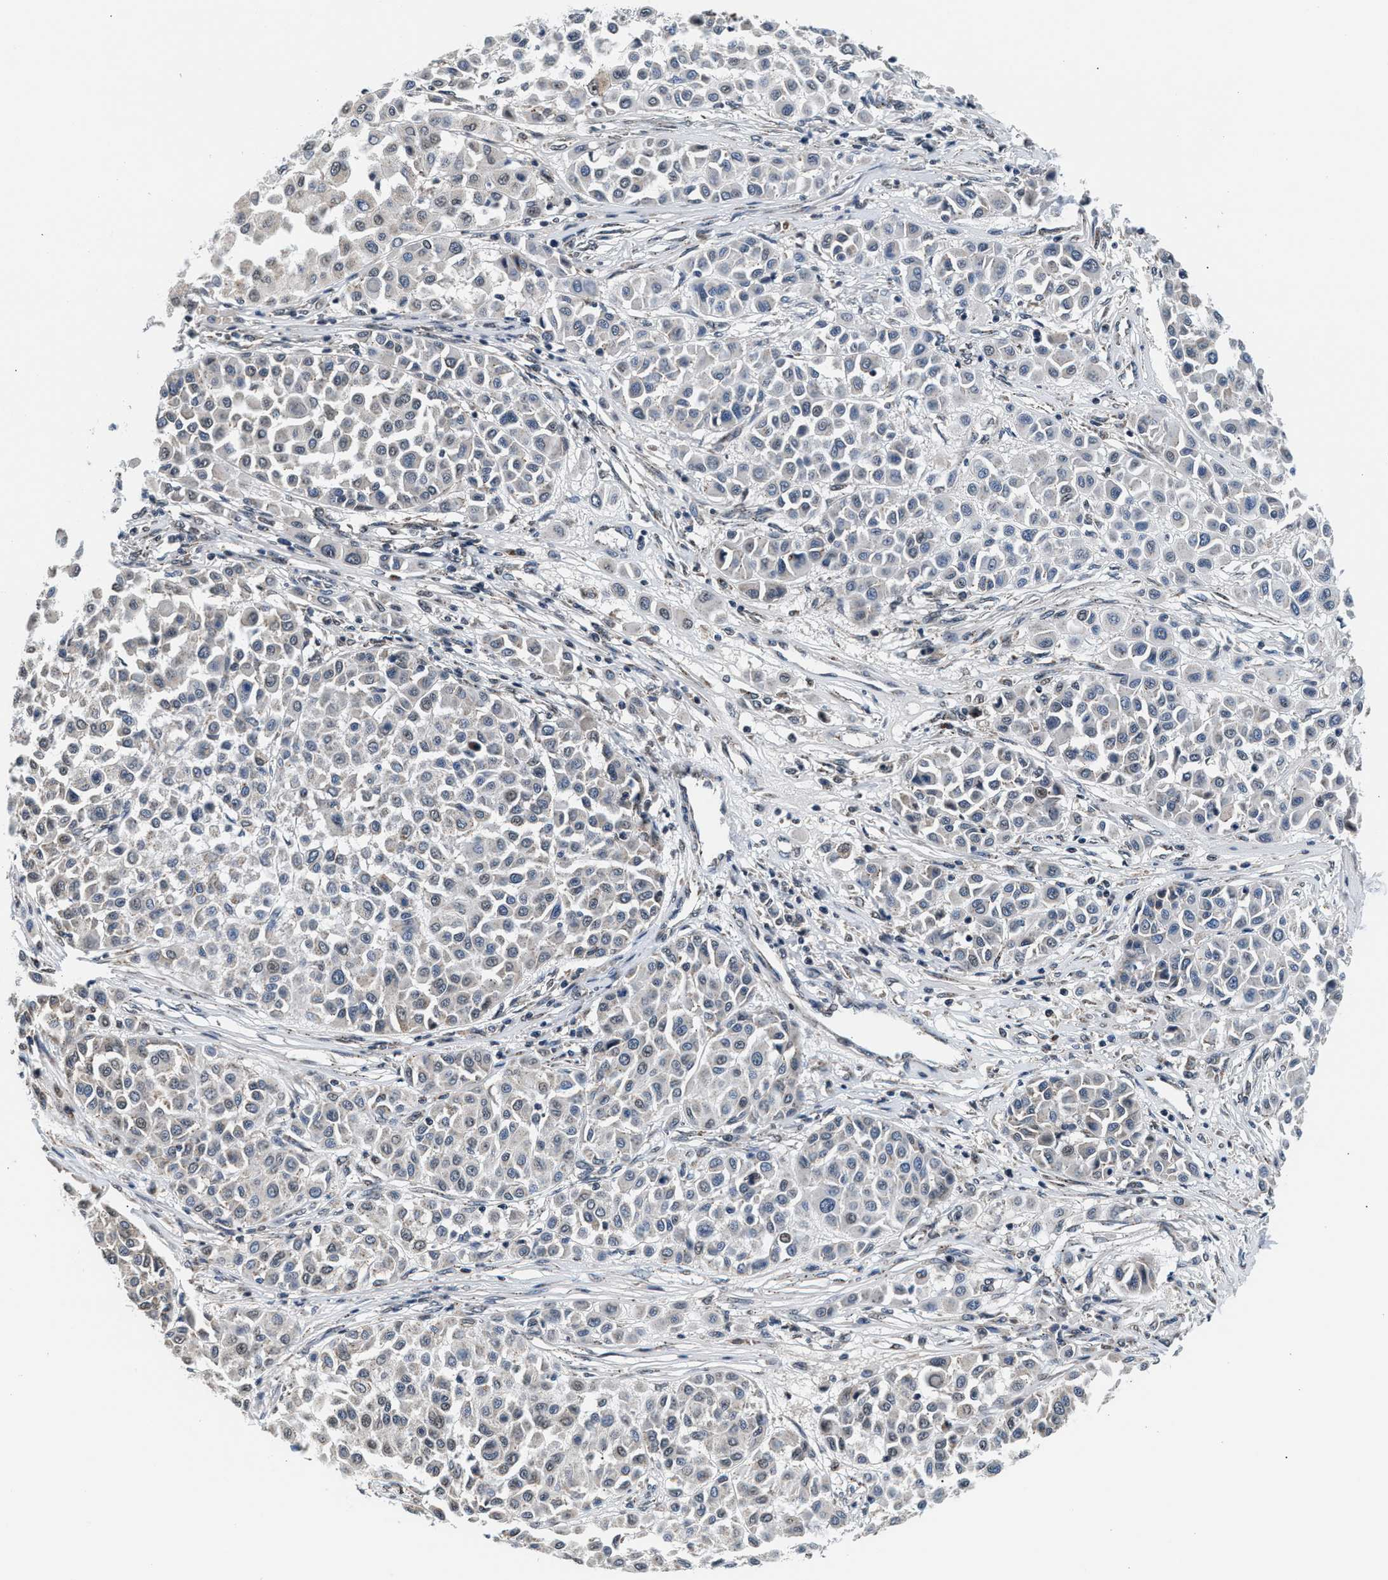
{"staining": {"intensity": "negative", "quantity": "none", "location": "none"}, "tissue": "melanoma", "cell_type": "Tumor cells", "image_type": "cancer", "snomed": [{"axis": "morphology", "description": "Malignant melanoma, Metastatic site"}, {"axis": "topography", "description": "Soft tissue"}], "caption": "DAB (3,3'-diaminobenzidine) immunohistochemical staining of melanoma exhibits no significant positivity in tumor cells.", "gene": "KCNMB2", "patient": {"sex": "male", "age": 41}}